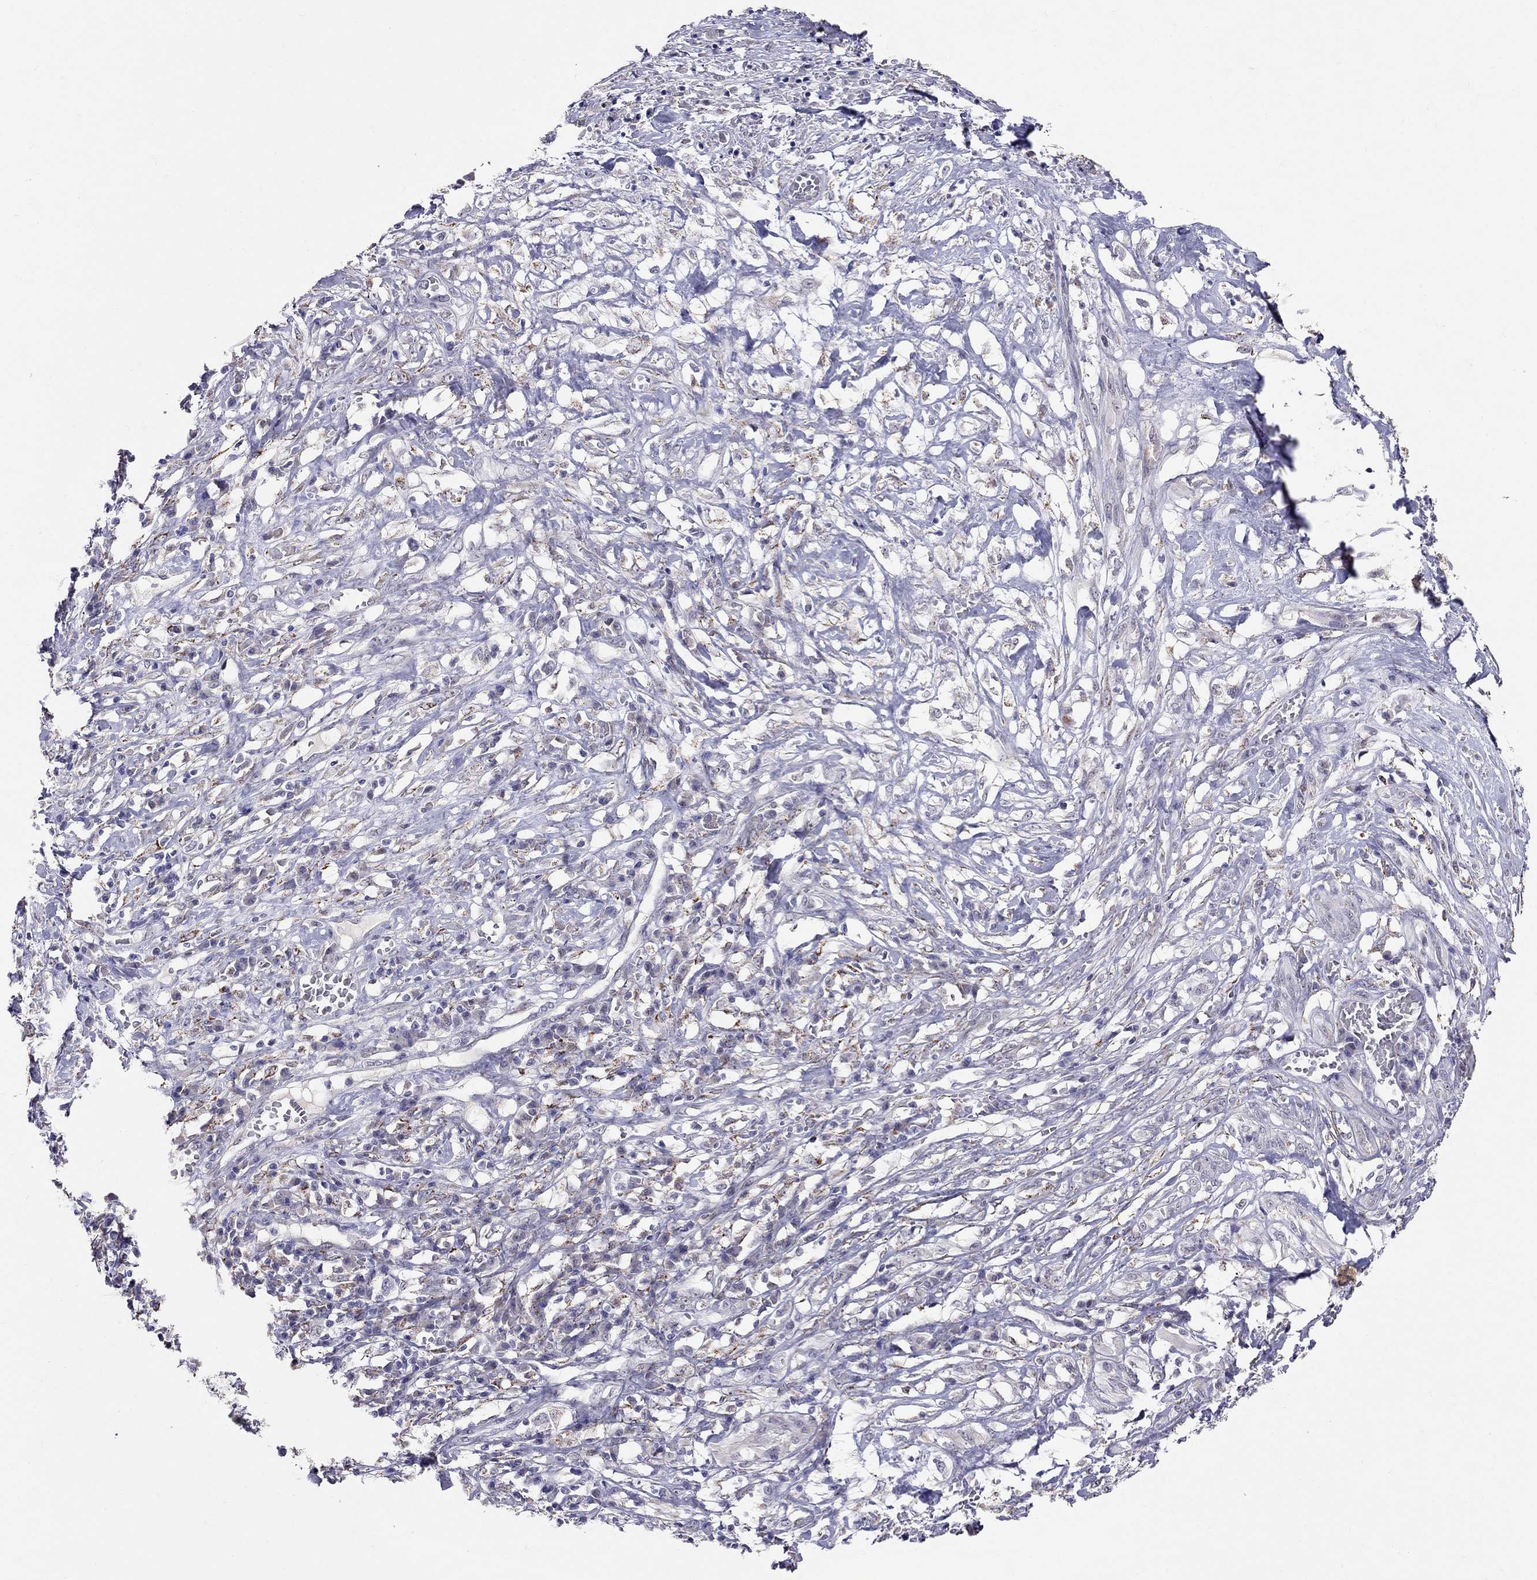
{"staining": {"intensity": "negative", "quantity": "none", "location": "none"}, "tissue": "melanoma", "cell_type": "Tumor cells", "image_type": "cancer", "snomed": [{"axis": "morphology", "description": "Malignant melanoma, NOS"}, {"axis": "topography", "description": "Skin"}], "caption": "Immunohistochemistry (IHC) image of malignant melanoma stained for a protein (brown), which displays no expression in tumor cells. (DAB (3,3'-diaminobenzidine) immunohistochemistry (IHC), high magnification).", "gene": "MYO3B", "patient": {"sex": "female", "age": 91}}